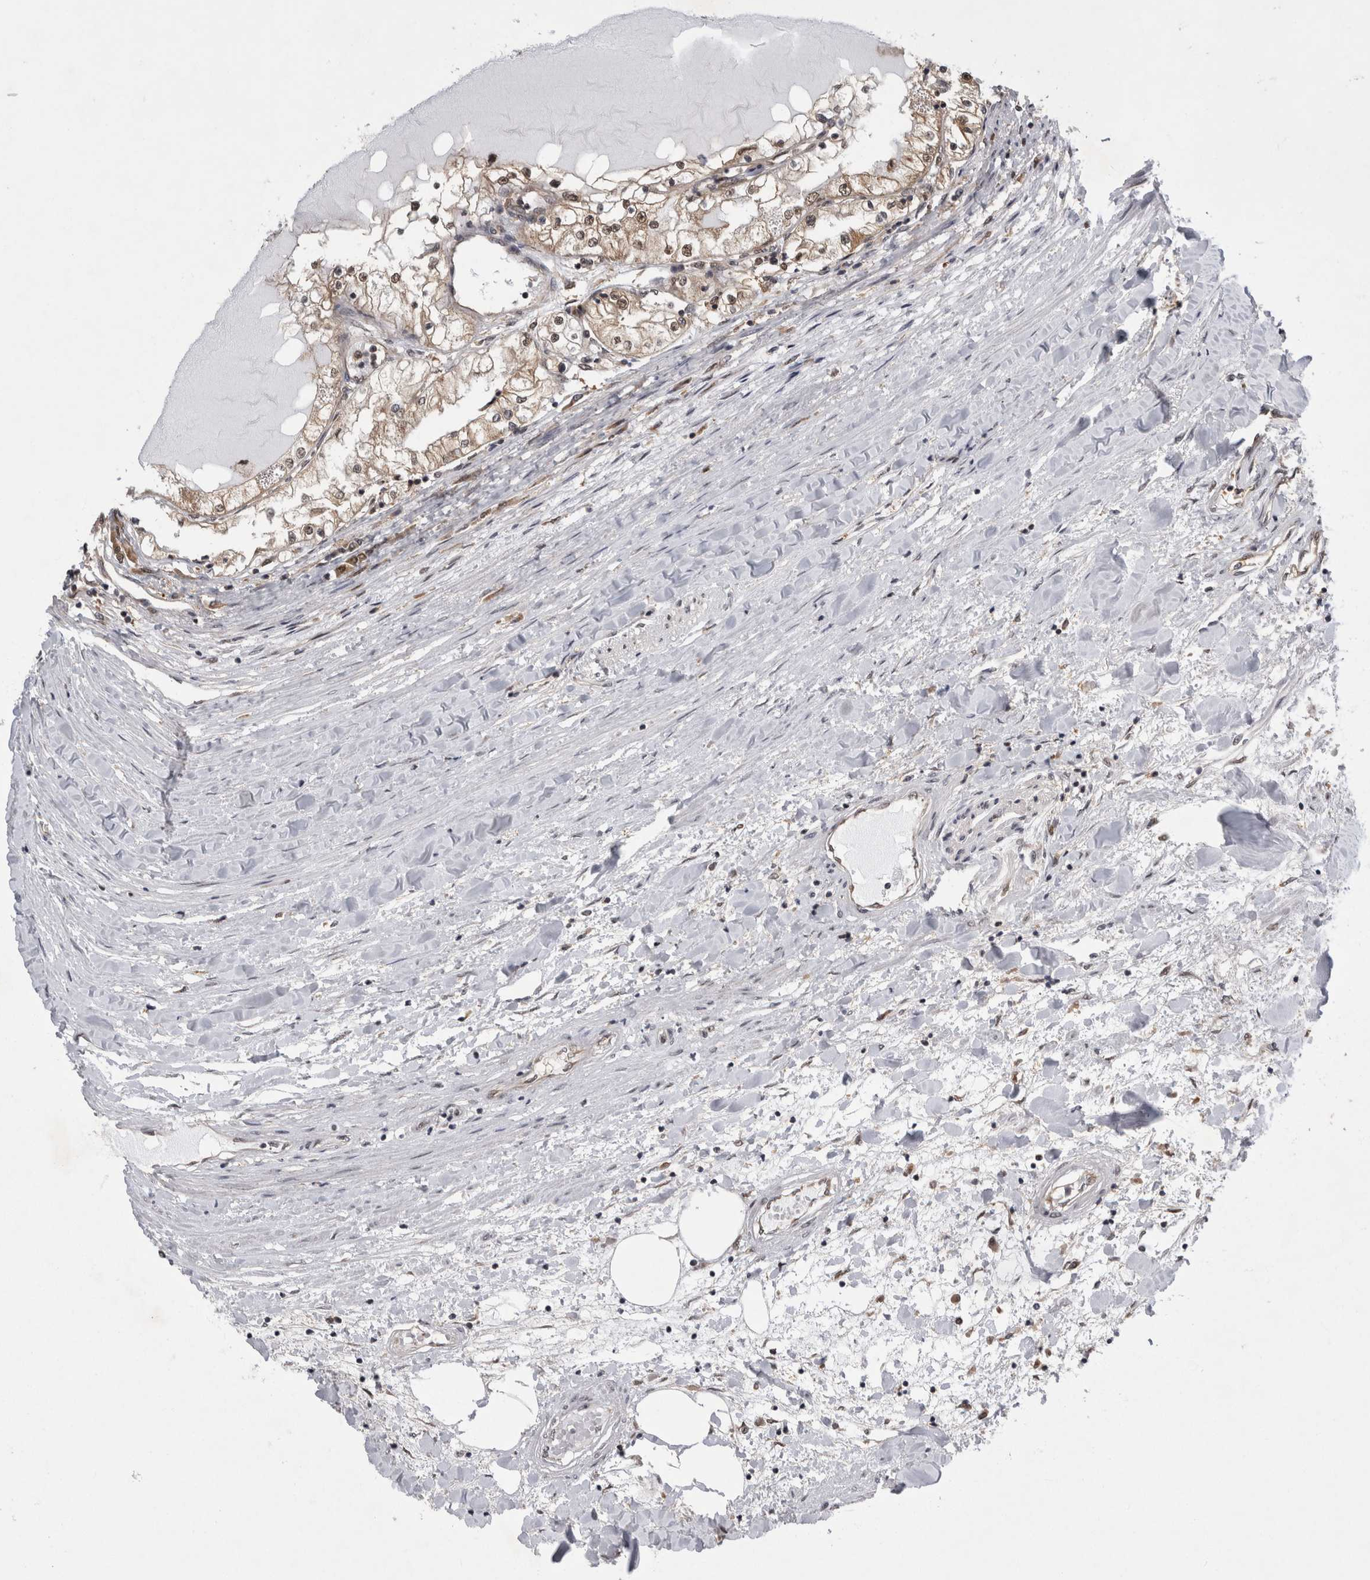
{"staining": {"intensity": "moderate", "quantity": ">75%", "location": "cytoplasmic/membranous,nuclear"}, "tissue": "renal cancer", "cell_type": "Tumor cells", "image_type": "cancer", "snomed": [{"axis": "morphology", "description": "Adenocarcinoma, NOS"}, {"axis": "topography", "description": "Kidney"}], "caption": "Renal cancer tissue shows moderate cytoplasmic/membranous and nuclear staining in about >75% of tumor cells (Brightfield microscopy of DAB IHC at high magnification).", "gene": "PSMB2", "patient": {"sex": "male", "age": 68}}